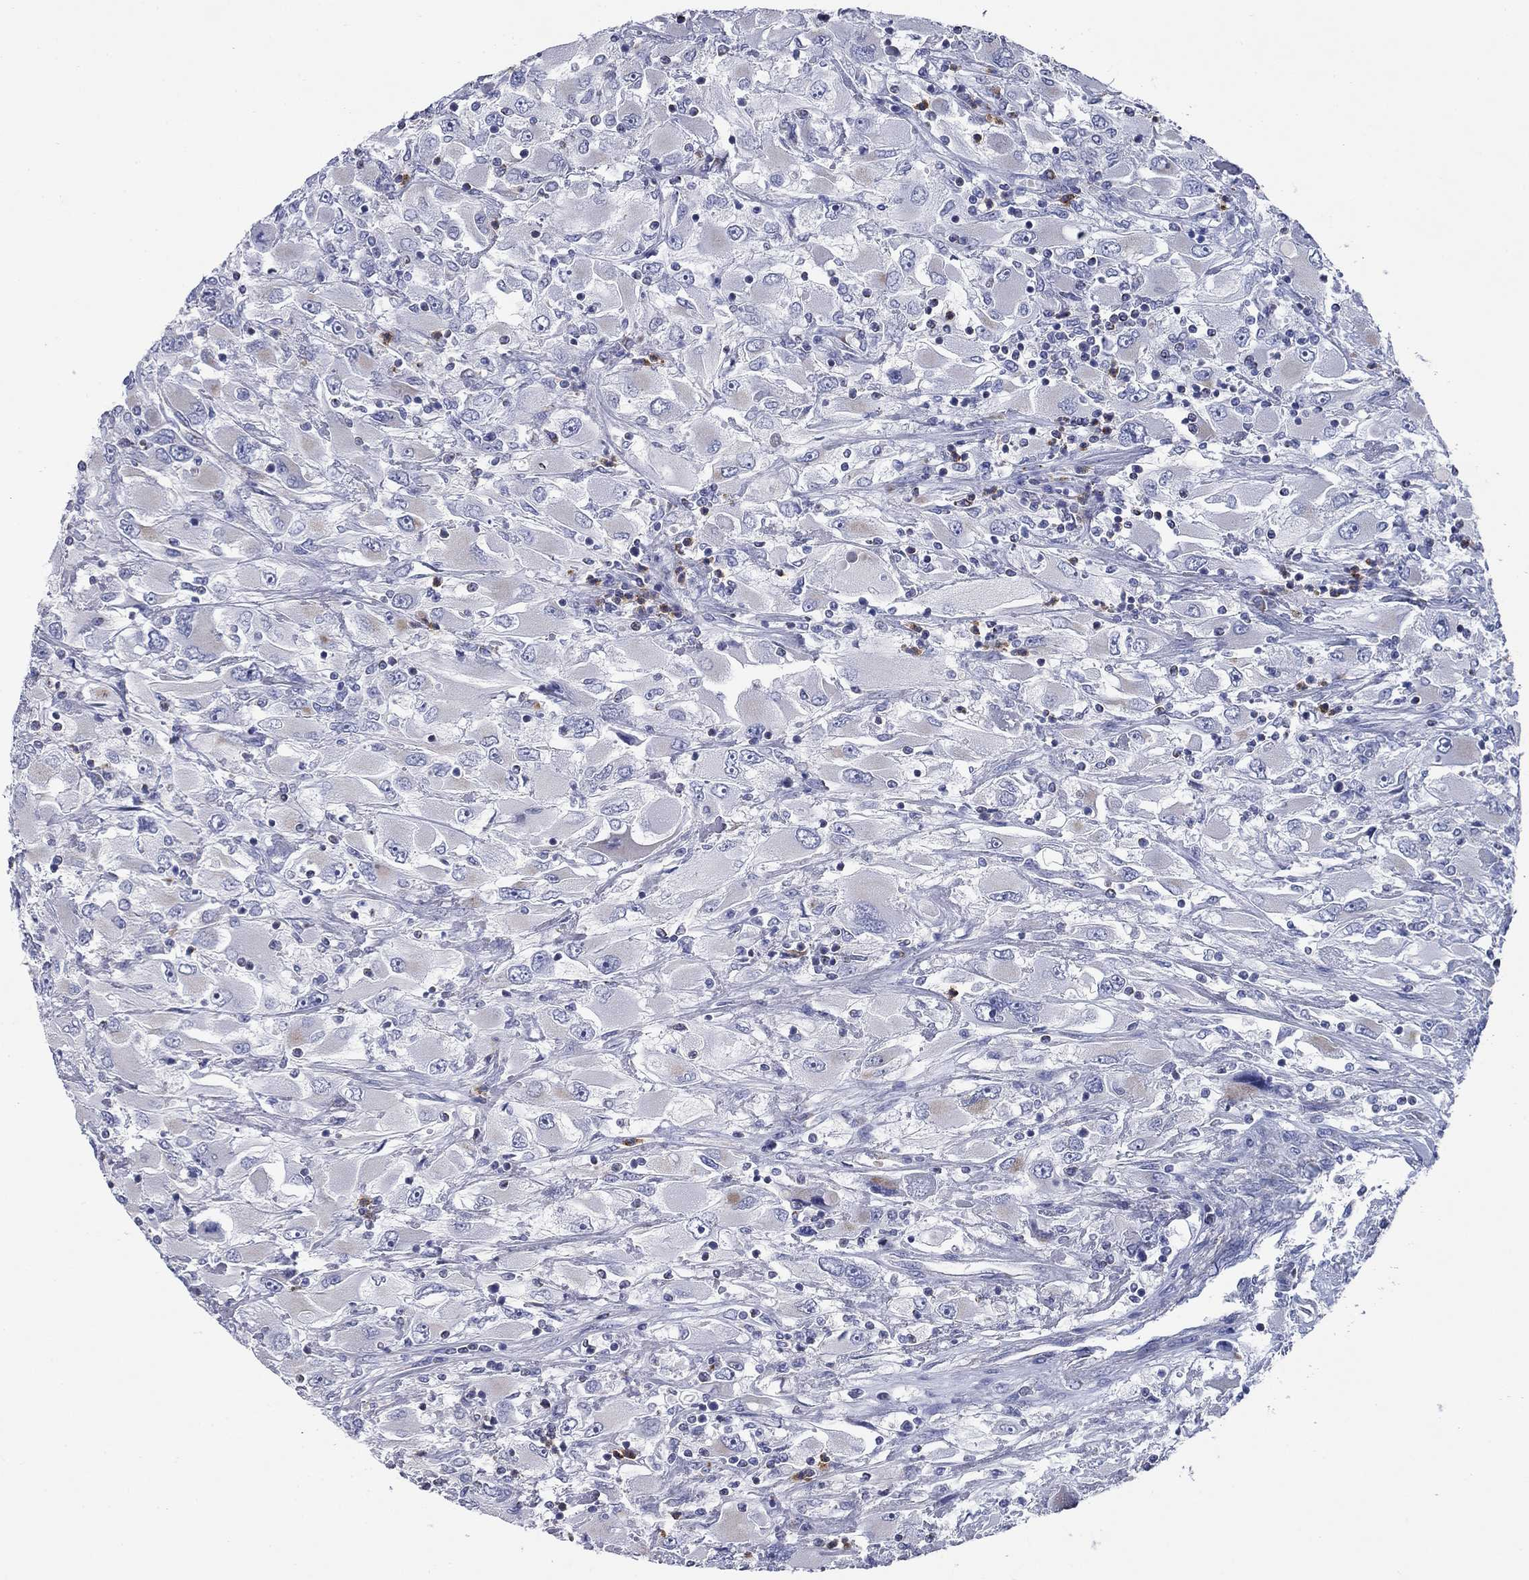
{"staining": {"intensity": "moderate", "quantity": "<25%", "location": "cytoplasmic/membranous"}, "tissue": "renal cancer", "cell_type": "Tumor cells", "image_type": "cancer", "snomed": [{"axis": "morphology", "description": "Adenocarcinoma, NOS"}, {"axis": "topography", "description": "Kidney"}], "caption": "Brown immunohistochemical staining in renal cancer (adenocarcinoma) shows moderate cytoplasmic/membranous positivity in approximately <25% of tumor cells. (Stains: DAB in brown, nuclei in blue, Microscopy: brightfield microscopy at high magnification).", "gene": "NDUFA4L2", "patient": {"sex": "female", "age": 52}}